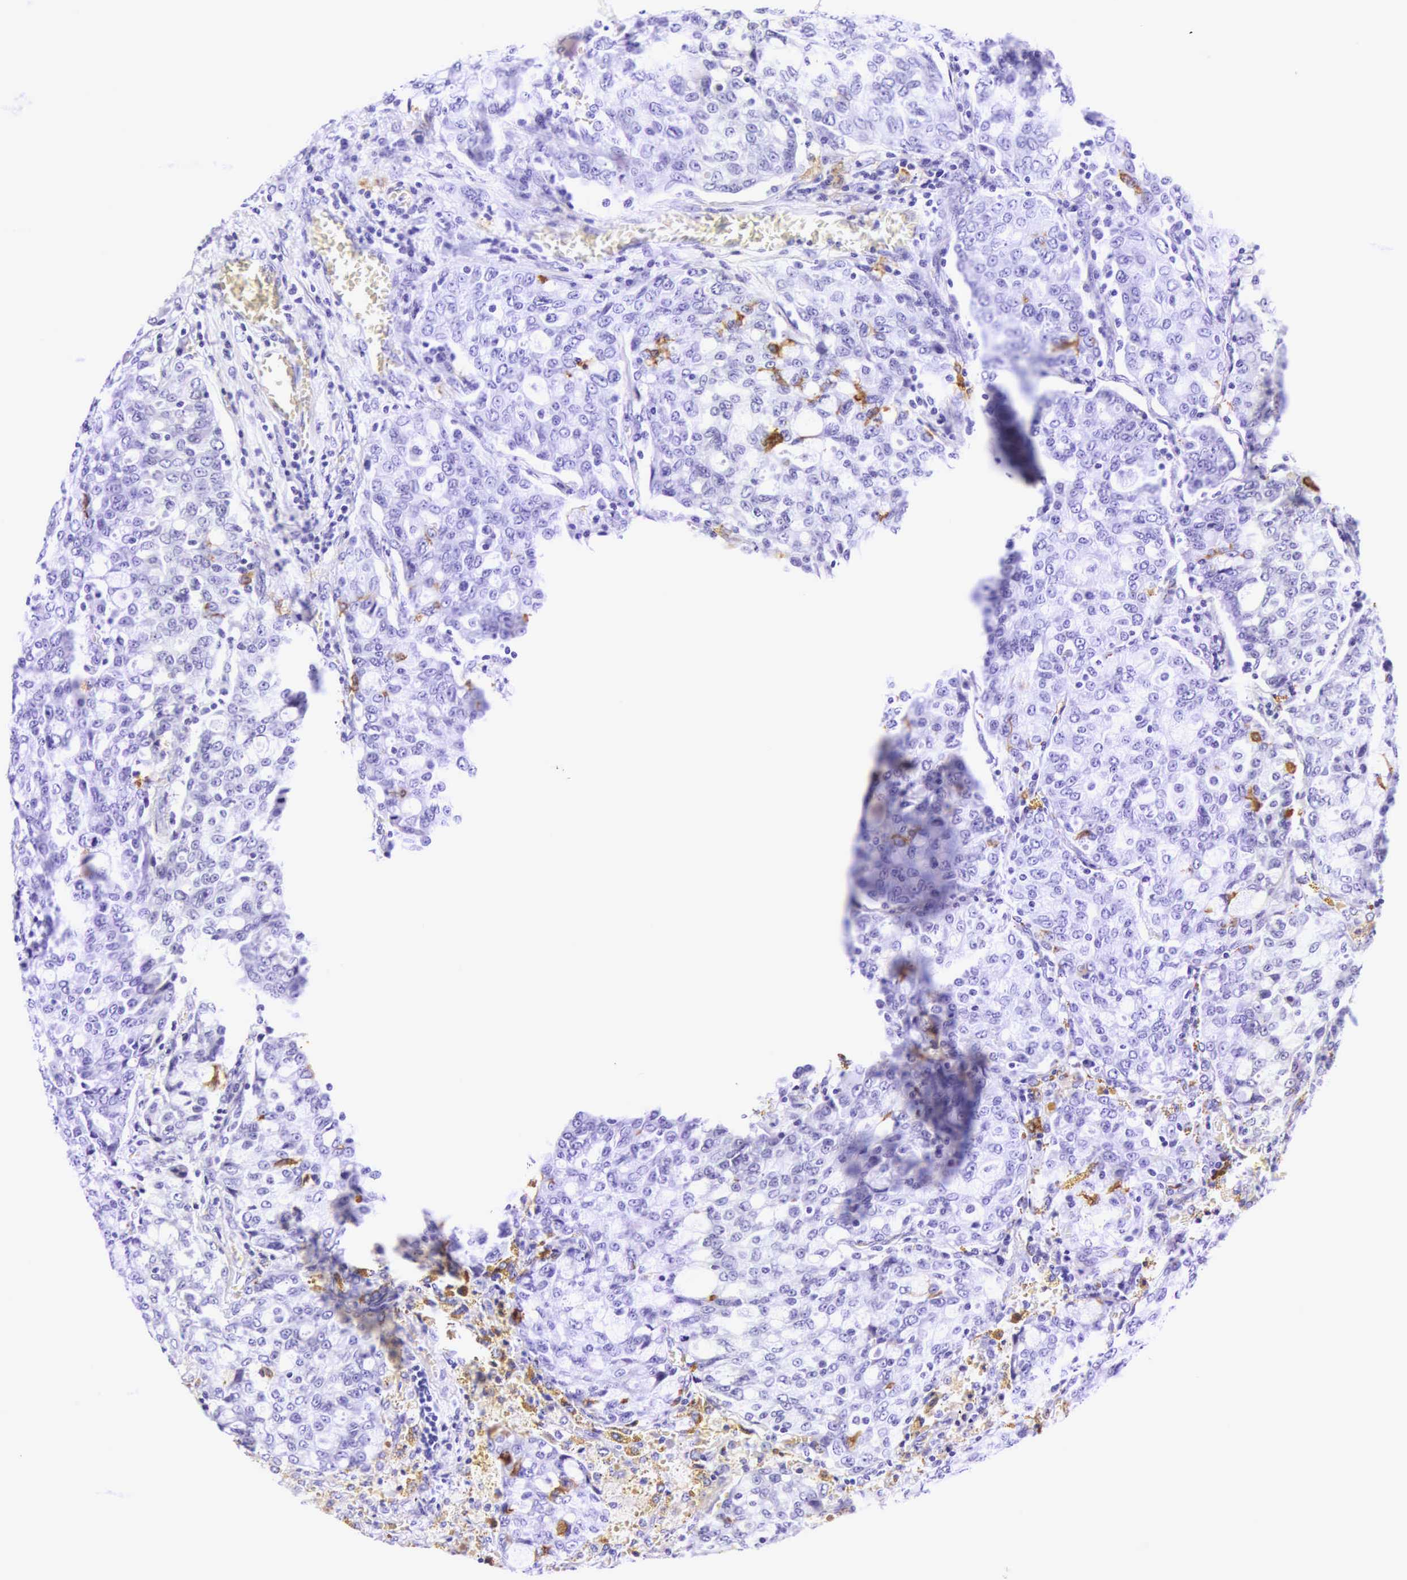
{"staining": {"intensity": "negative", "quantity": "none", "location": "none"}, "tissue": "lung cancer", "cell_type": "Tumor cells", "image_type": "cancer", "snomed": [{"axis": "morphology", "description": "Adenocarcinoma, NOS"}, {"axis": "topography", "description": "Lung"}], "caption": "Immunohistochemical staining of lung cancer (adenocarcinoma) reveals no significant expression in tumor cells.", "gene": "CD1A", "patient": {"sex": "female", "age": 44}}